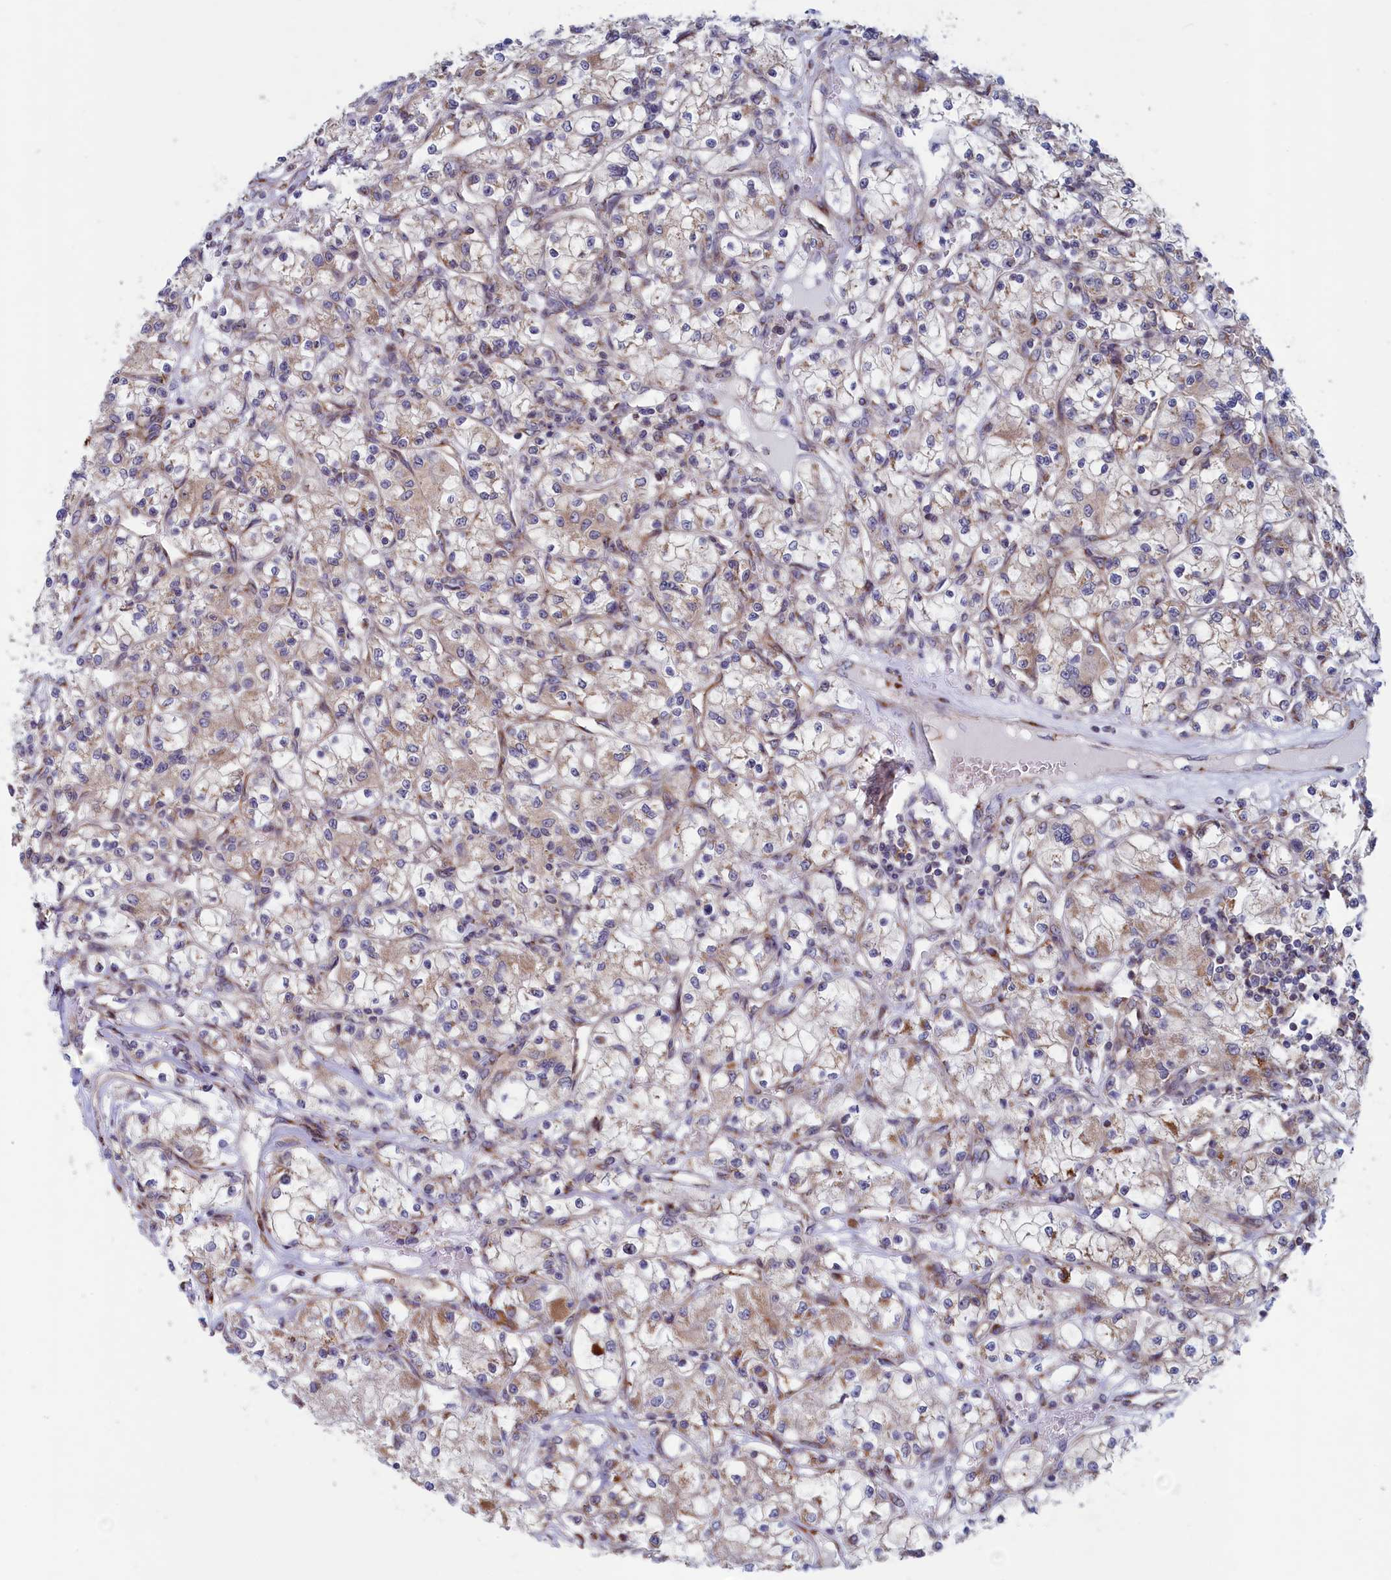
{"staining": {"intensity": "weak", "quantity": "<25%", "location": "cytoplasmic/membranous"}, "tissue": "renal cancer", "cell_type": "Tumor cells", "image_type": "cancer", "snomed": [{"axis": "morphology", "description": "Adenocarcinoma, NOS"}, {"axis": "topography", "description": "Kidney"}], "caption": "IHC photomicrograph of neoplastic tissue: renal adenocarcinoma stained with DAB demonstrates no significant protein expression in tumor cells. (DAB immunohistochemistry (IHC) visualized using brightfield microscopy, high magnification).", "gene": "MTFMT", "patient": {"sex": "female", "age": 59}}